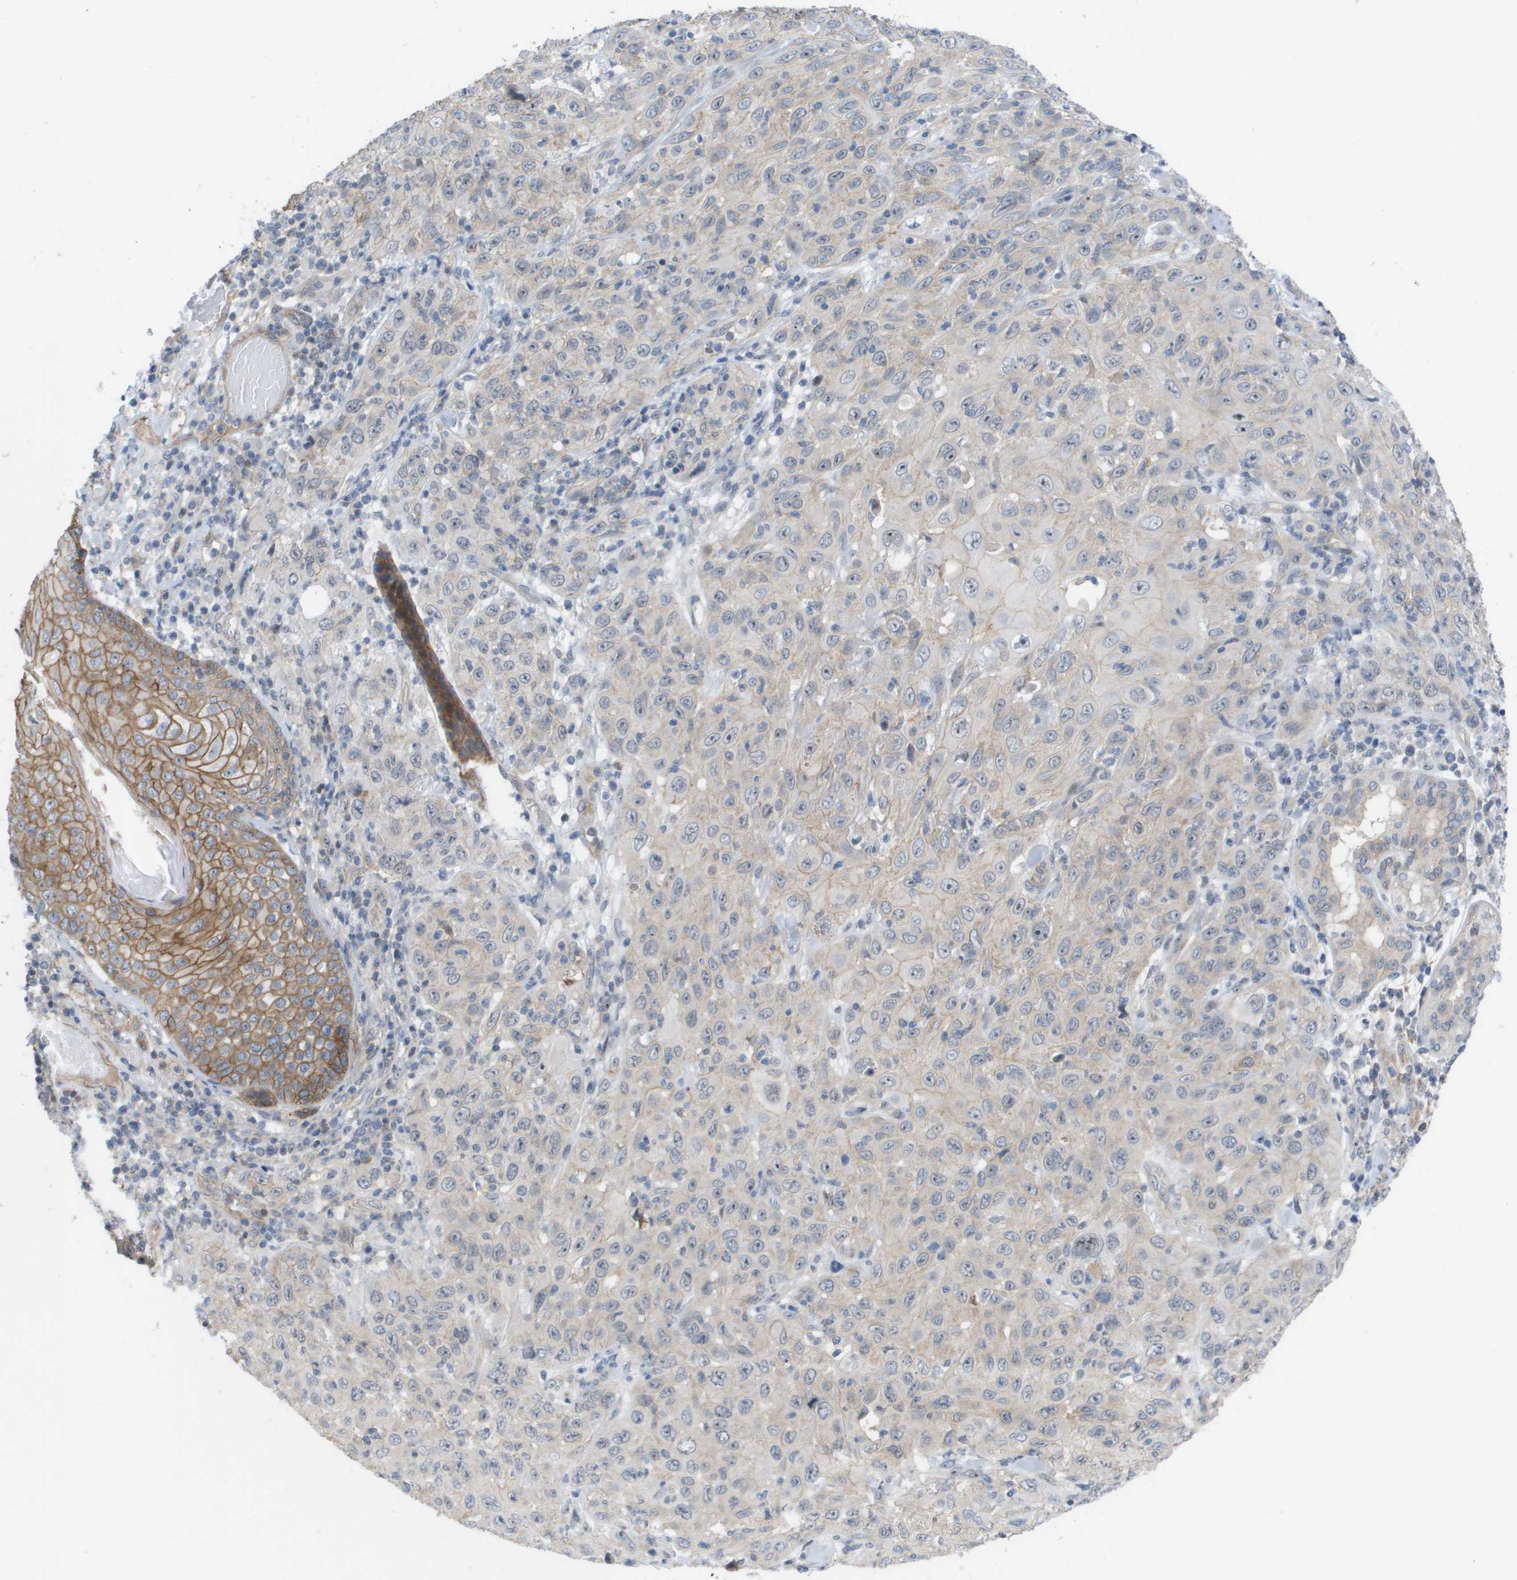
{"staining": {"intensity": "moderate", "quantity": "<25%", "location": "cytoplasmic/membranous"}, "tissue": "skin cancer", "cell_type": "Tumor cells", "image_type": "cancer", "snomed": [{"axis": "morphology", "description": "Squamous cell carcinoma, NOS"}, {"axis": "topography", "description": "Skin"}], "caption": "Skin cancer (squamous cell carcinoma) stained with a brown dye reveals moderate cytoplasmic/membranous positive staining in approximately <25% of tumor cells.", "gene": "MTARC2", "patient": {"sex": "female", "age": 88}}